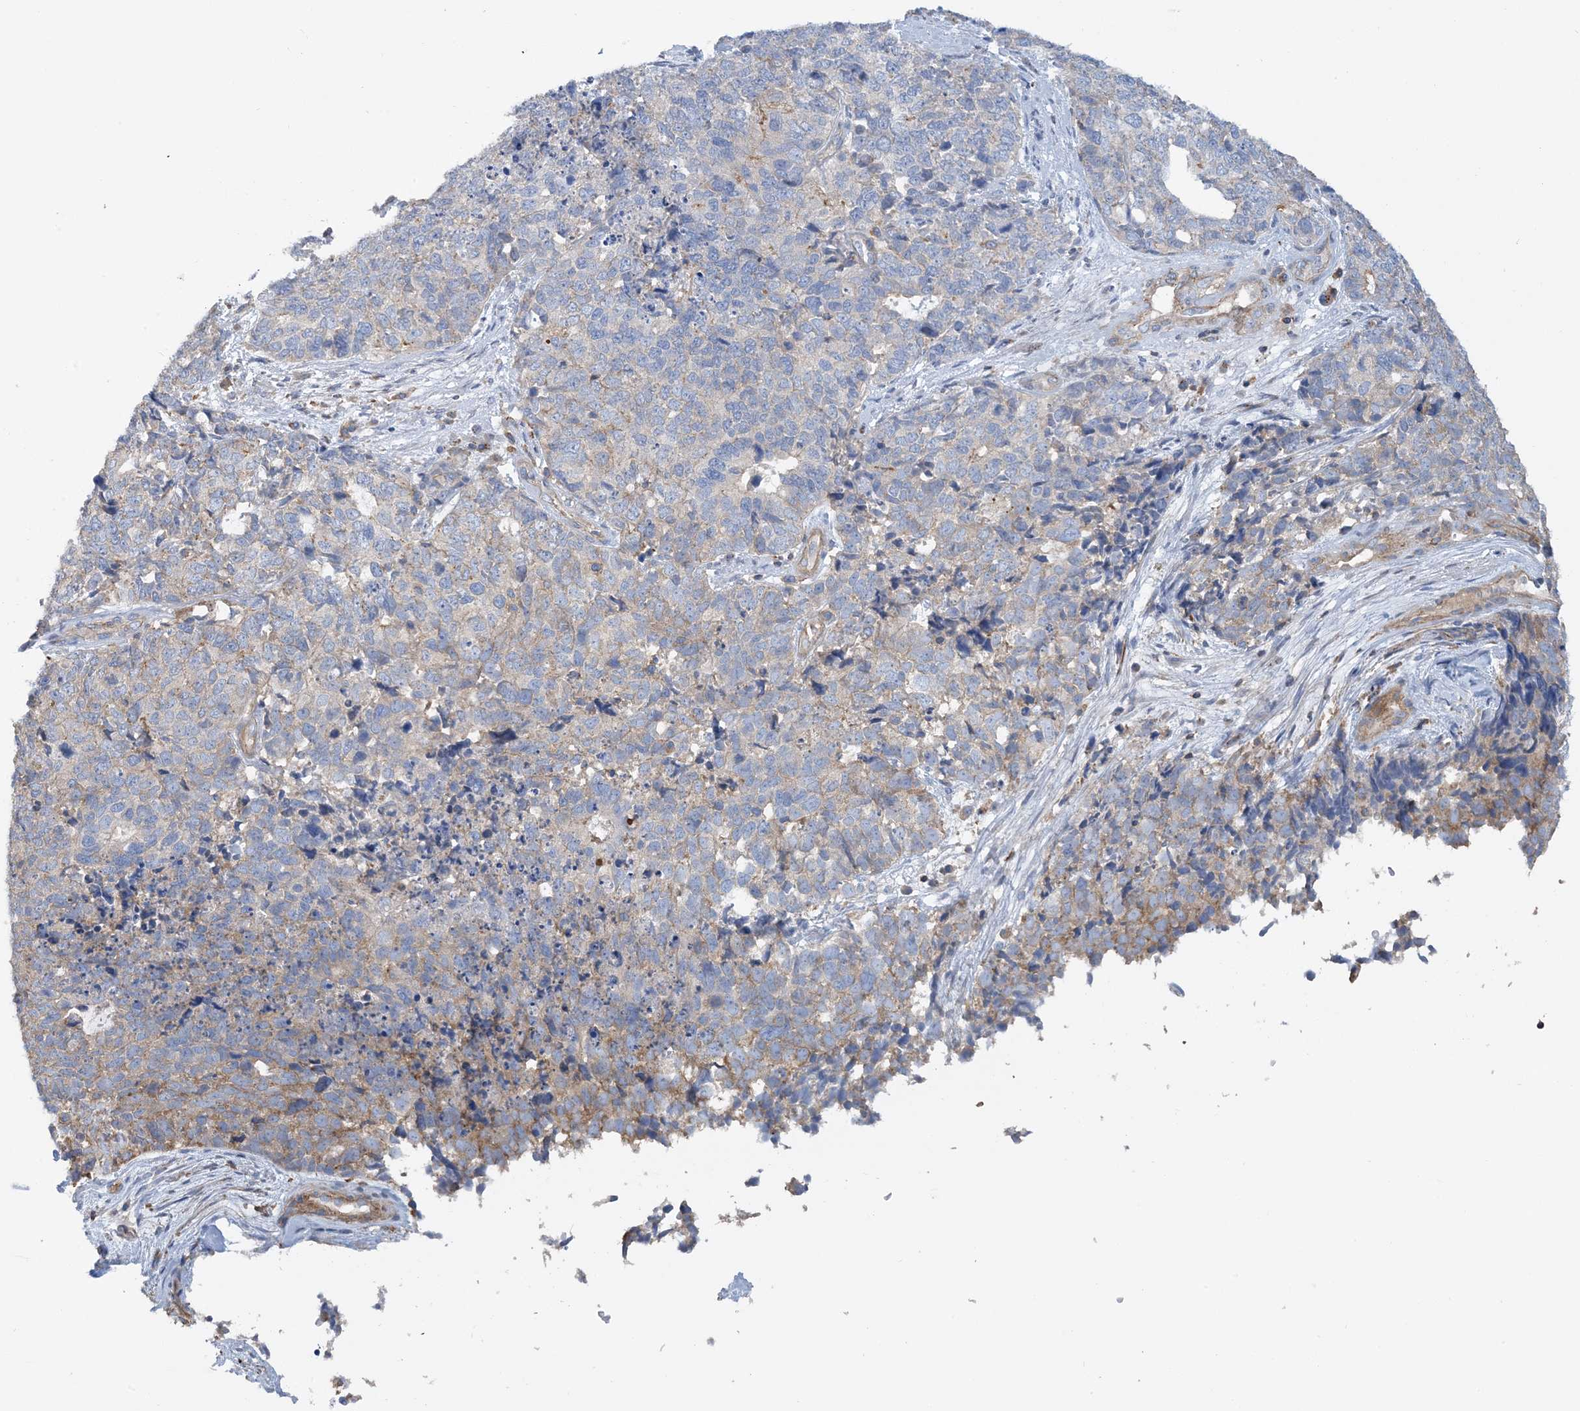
{"staining": {"intensity": "weak", "quantity": "<25%", "location": "cytoplasmic/membranous"}, "tissue": "cervical cancer", "cell_type": "Tumor cells", "image_type": "cancer", "snomed": [{"axis": "morphology", "description": "Squamous cell carcinoma, NOS"}, {"axis": "topography", "description": "Cervix"}], "caption": "Human cervical squamous cell carcinoma stained for a protein using immunohistochemistry (IHC) exhibits no staining in tumor cells.", "gene": "CALHM5", "patient": {"sex": "female", "age": 63}}